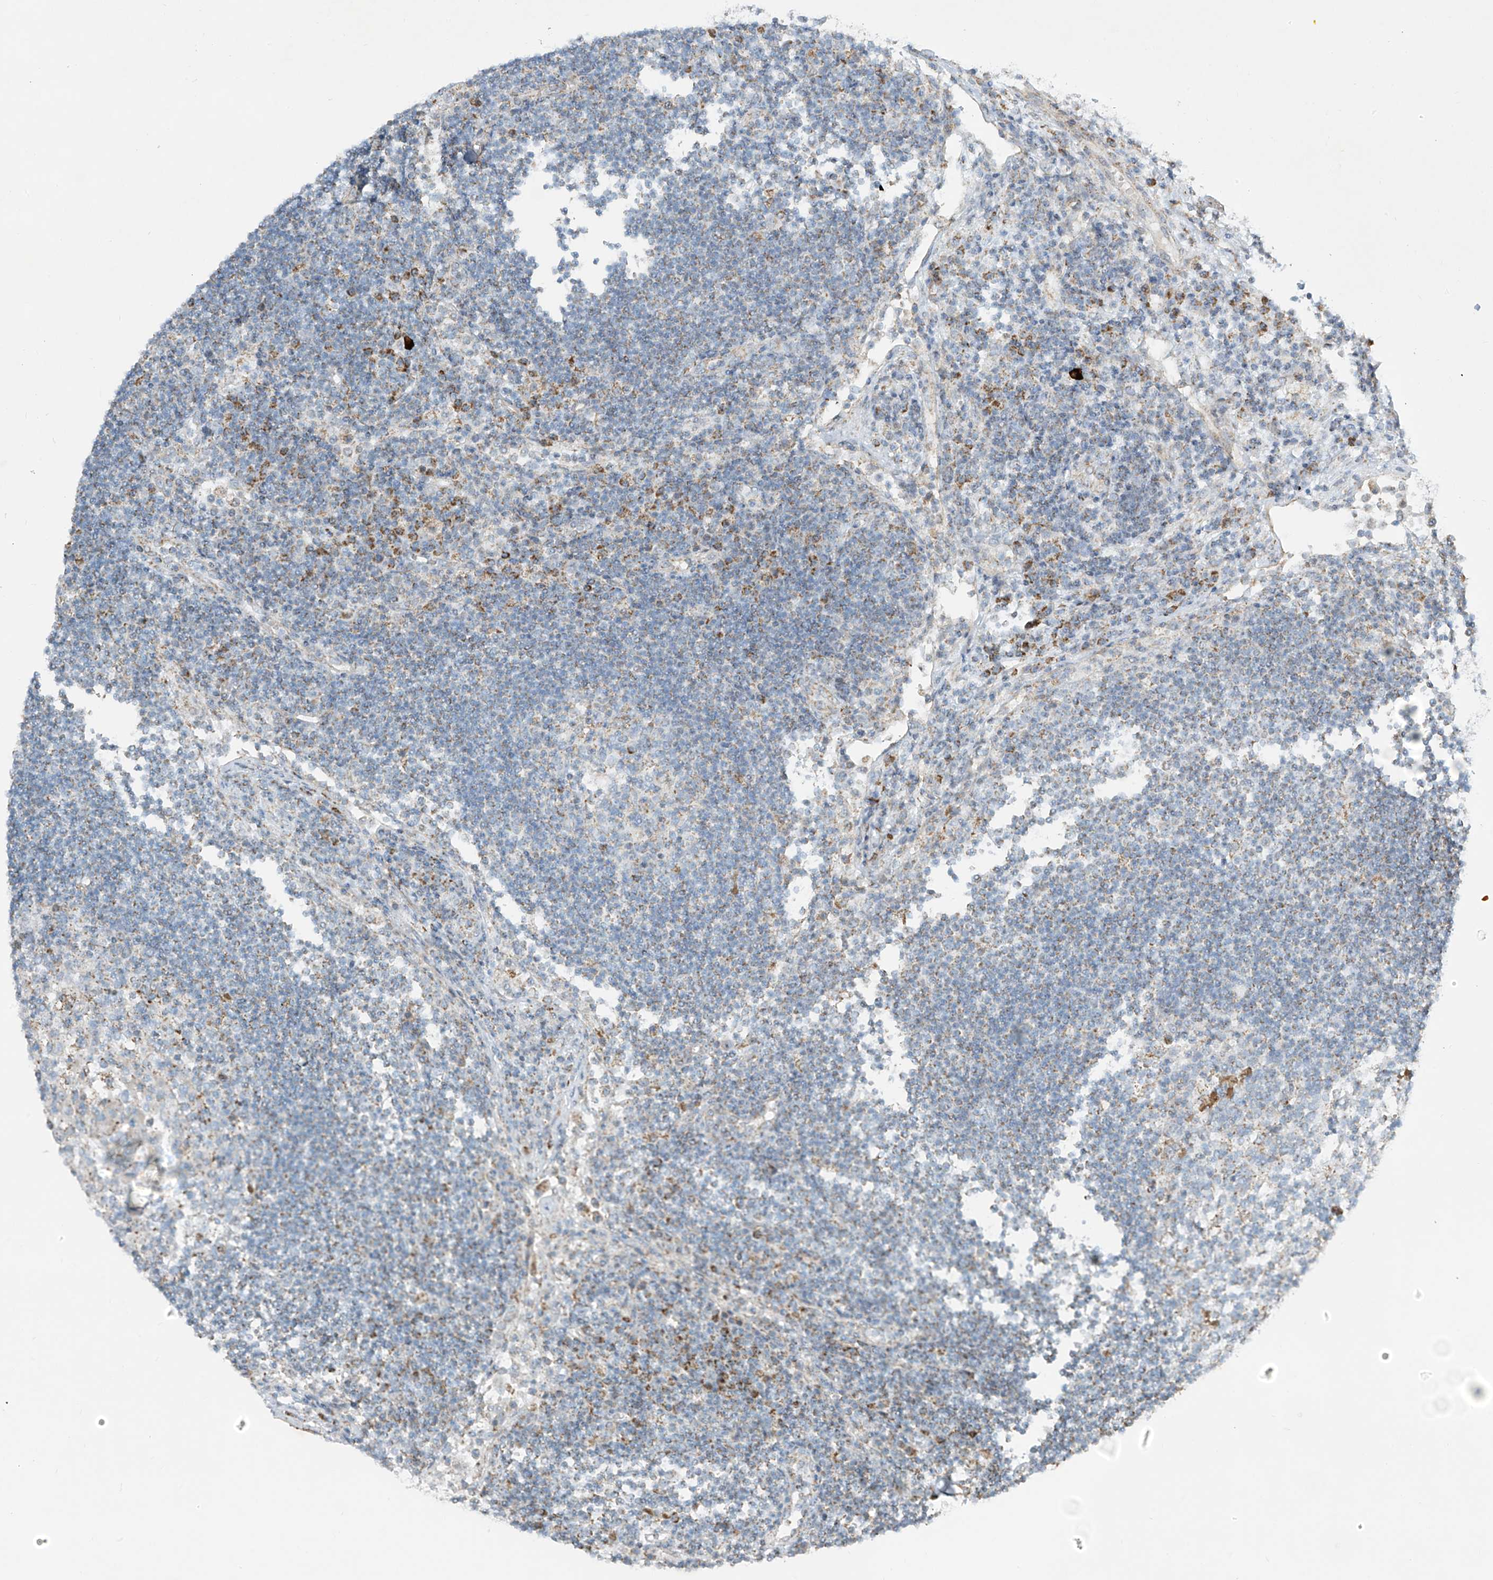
{"staining": {"intensity": "weak", "quantity": "<25%", "location": "cytoplasmic/membranous"}, "tissue": "lymph node", "cell_type": "Germinal center cells", "image_type": "normal", "snomed": [{"axis": "morphology", "description": "Normal tissue, NOS"}, {"axis": "topography", "description": "Lymph node"}], "caption": "An image of lymph node stained for a protein reveals no brown staining in germinal center cells.", "gene": "SMDT1", "patient": {"sex": "female", "age": 53}}